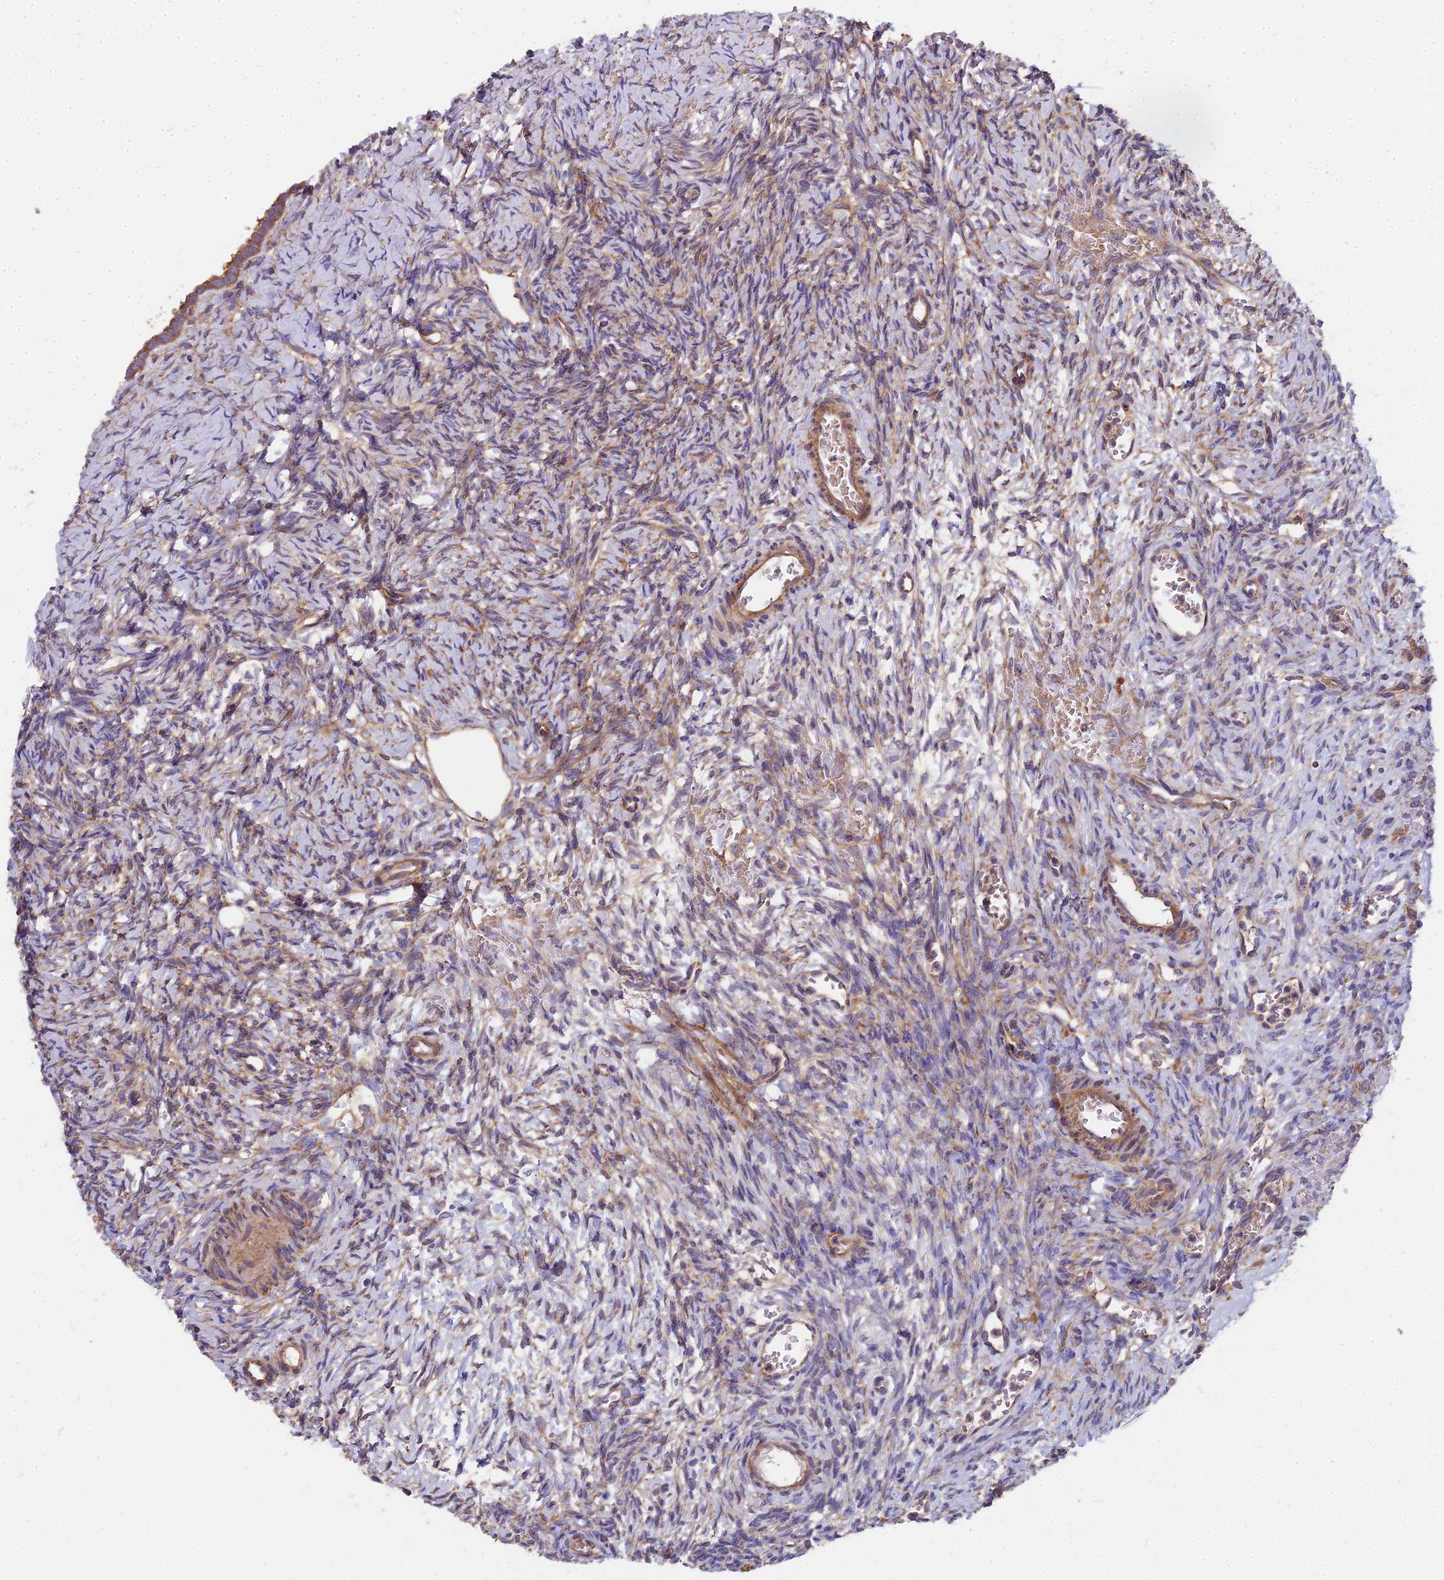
{"staining": {"intensity": "moderate", "quantity": "25%-75%", "location": "cytoplasmic/membranous"}, "tissue": "ovary", "cell_type": "Ovarian stroma cells", "image_type": "normal", "snomed": [{"axis": "morphology", "description": "Normal tissue, NOS"}, {"axis": "topography", "description": "Ovary"}], "caption": "High-power microscopy captured an IHC micrograph of unremarkable ovary, revealing moderate cytoplasmic/membranous positivity in about 25%-75% of ovarian stroma cells. (Brightfield microscopy of DAB IHC at high magnification).", "gene": "DCTN3", "patient": {"sex": "female", "age": 39}}